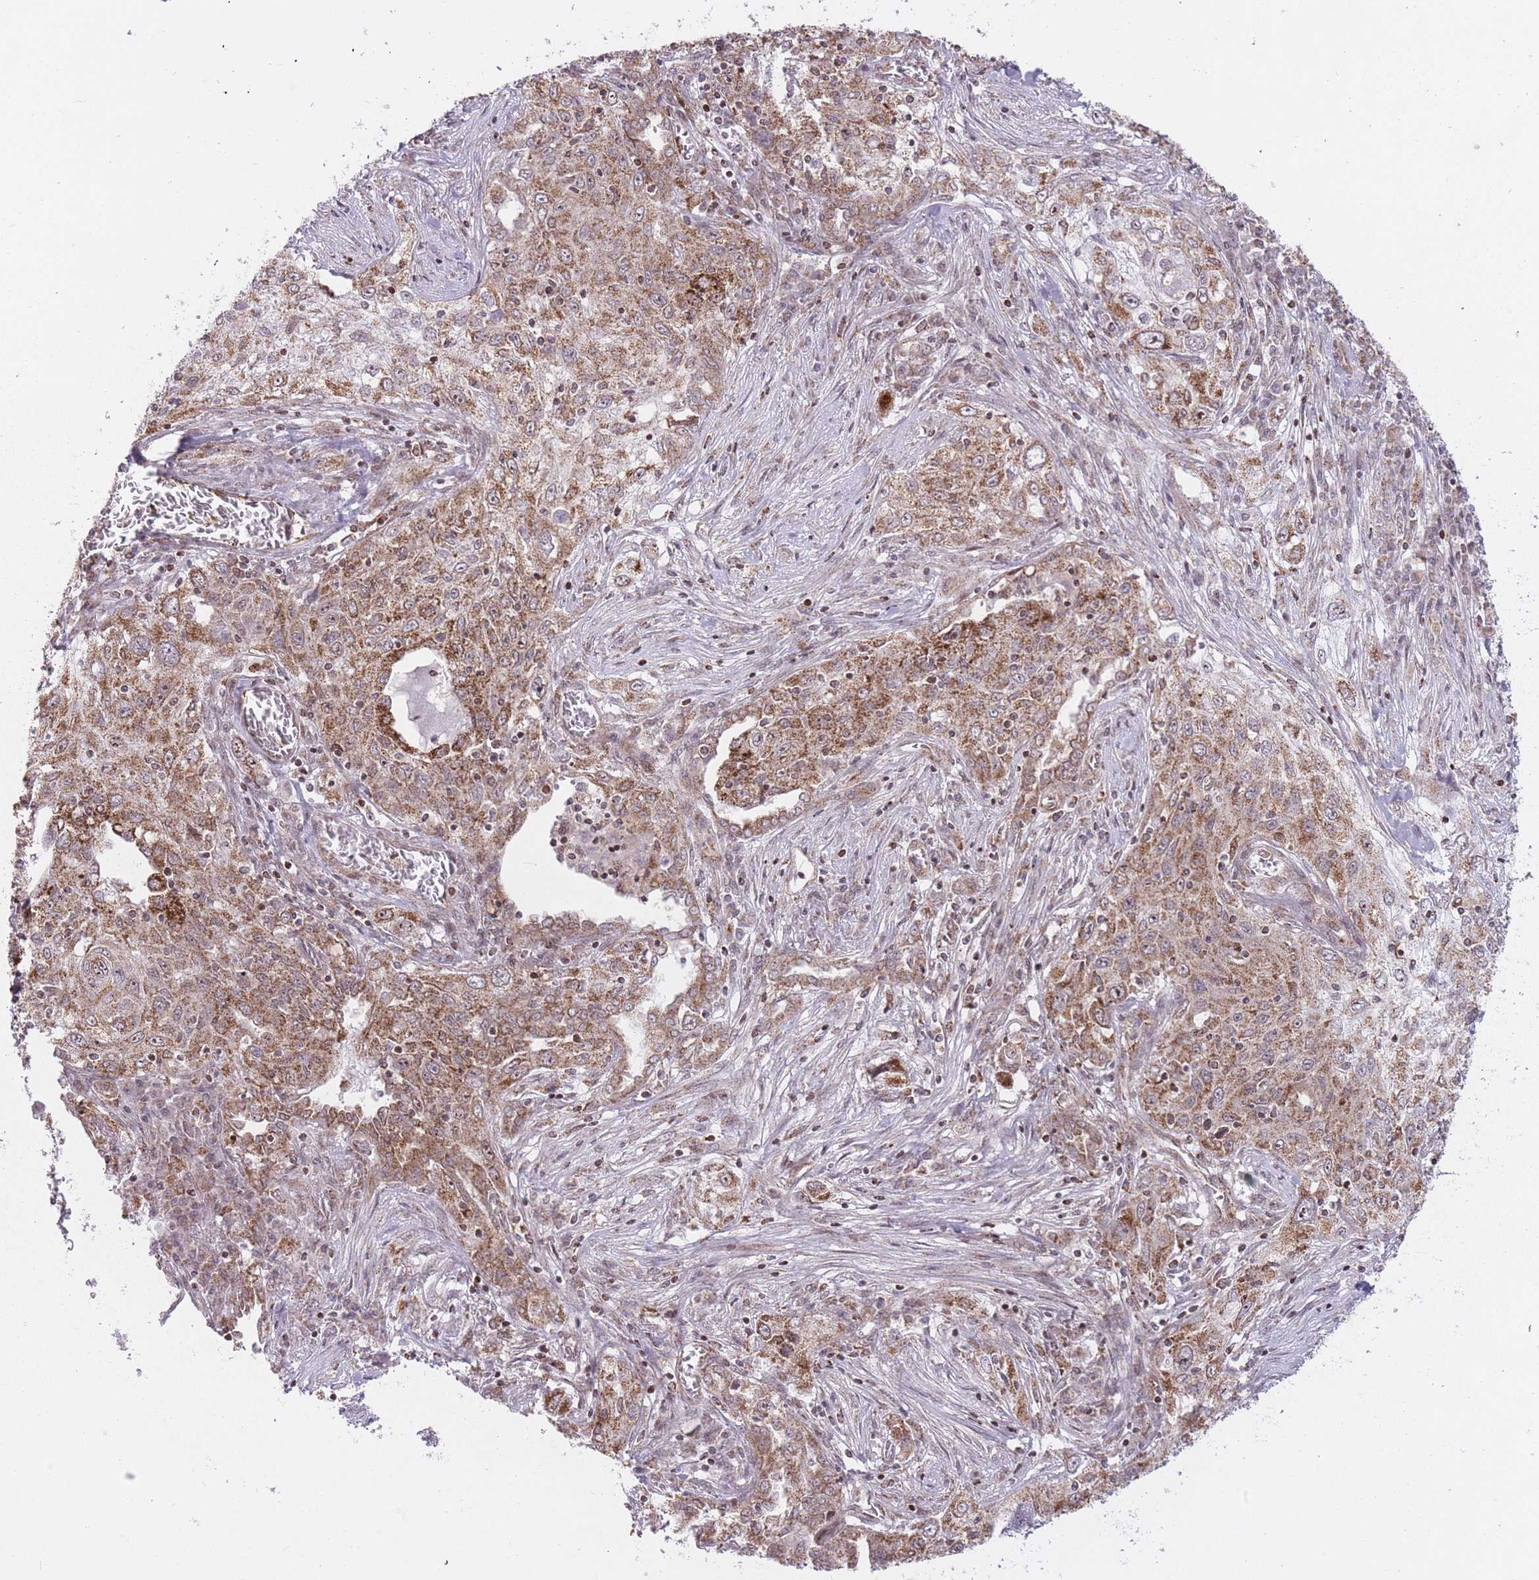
{"staining": {"intensity": "moderate", "quantity": ">75%", "location": "cytoplasmic/membranous"}, "tissue": "lung cancer", "cell_type": "Tumor cells", "image_type": "cancer", "snomed": [{"axis": "morphology", "description": "Squamous cell carcinoma, NOS"}, {"axis": "topography", "description": "Lung"}], "caption": "An IHC image of tumor tissue is shown. Protein staining in brown highlights moderate cytoplasmic/membranous positivity in lung squamous cell carcinoma within tumor cells. The staining is performed using DAB brown chromogen to label protein expression. The nuclei are counter-stained blue using hematoxylin.", "gene": "DPYSL4", "patient": {"sex": "female", "age": 69}}